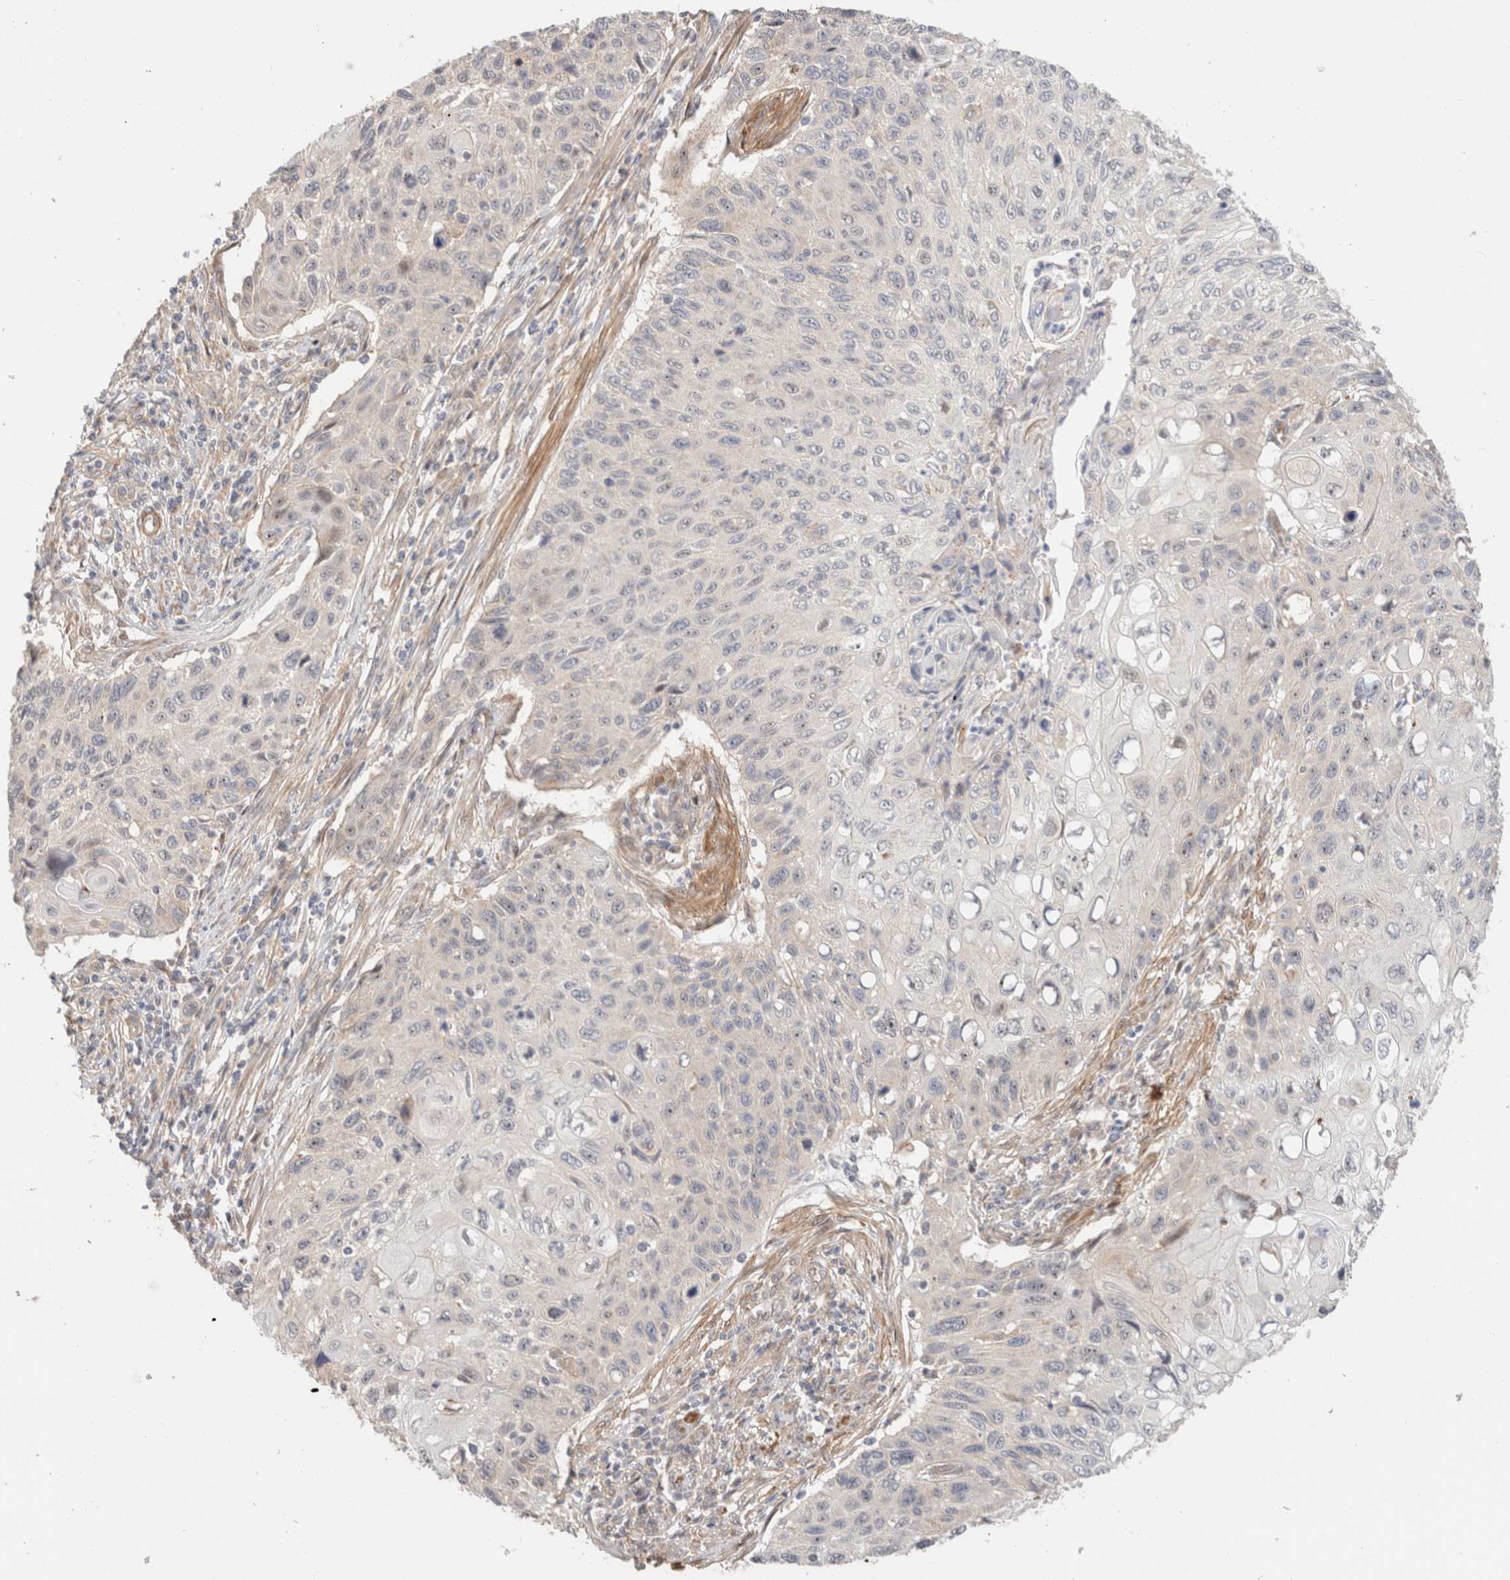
{"staining": {"intensity": "negative", "quantity": "none", "location": "none"}, "tissue": "cervical cancer", "cell_type": "Tumor cells", "image_type": "cancer", "snomed": [{"axis": "morphology", "description": "Squamous cell carcinoma, NOS"}, {"axis": "topography", "description": "Cervix"}], "caption": "This is an immunohistochemistry (IHC) histopathology image of human cervical squamous cell carcinoma. There is no expression in tumor cells.", "gene": "ID3", "patient": {"sex": "female", "age": 70}}